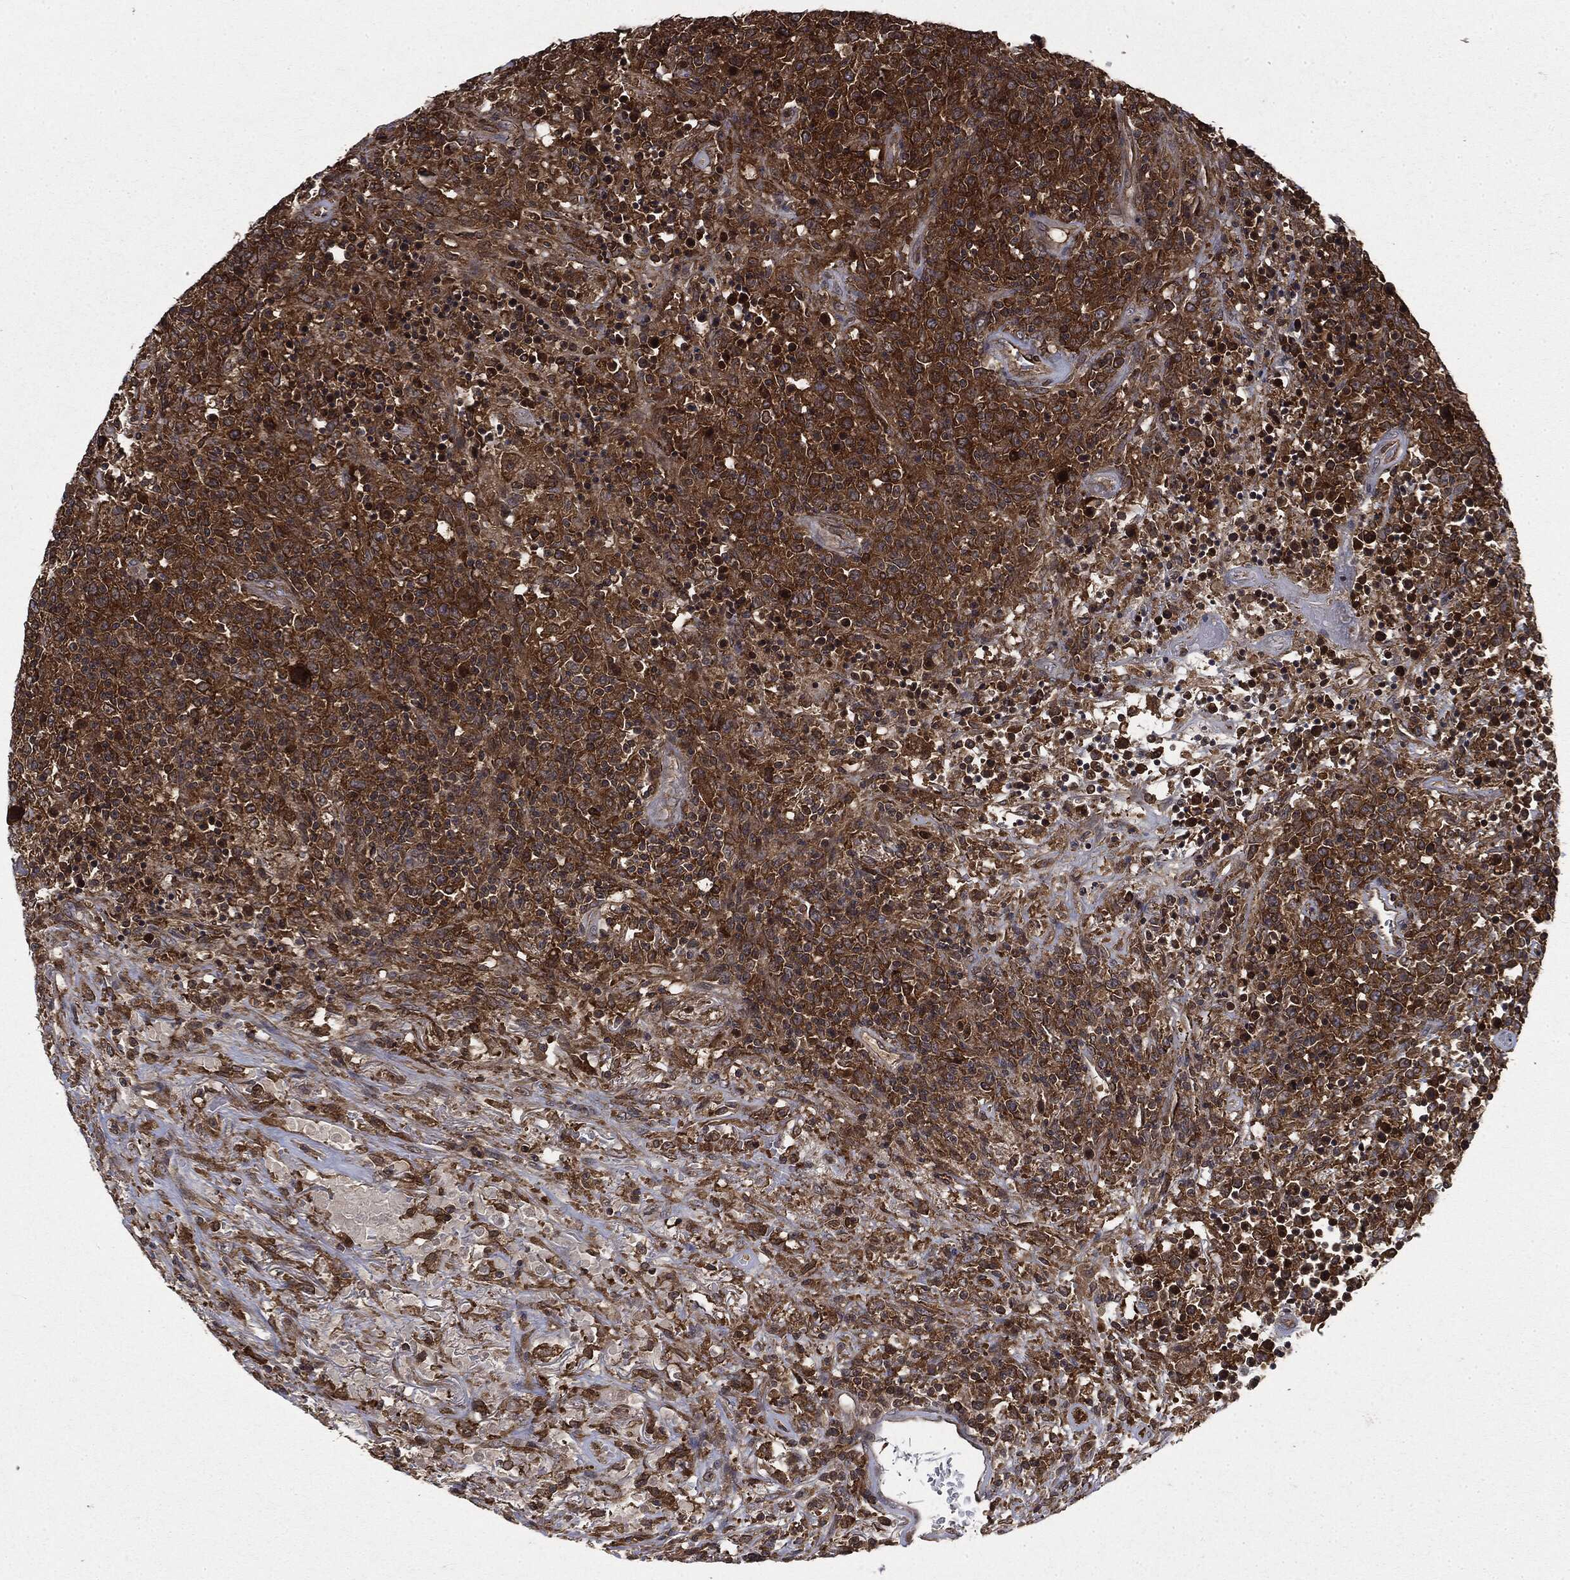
{"staining": {"intensity": "moderate", "quantity": ">75%", "location": "cytoplasmic/membranous"}, "tissue": "lymphoma", "cell_type": "Tumor cells", "image_type": "cancer", "snomed": [{"axis": "morphology", "description": "Malignant lymphoma, non-Hodgkin's type, High grade"}, {"axis": "topography", "description": "Lung"}], "caption": "Malignant lymphoma, non-Hodgkin's type (high-grade) stained for a protein (brown) exhibits moderate cytoplasmic/membranous positive staining in about >75% of tumor cells.", "gene": "SNX5", "patient": {"sex": "male", "age": 79}}